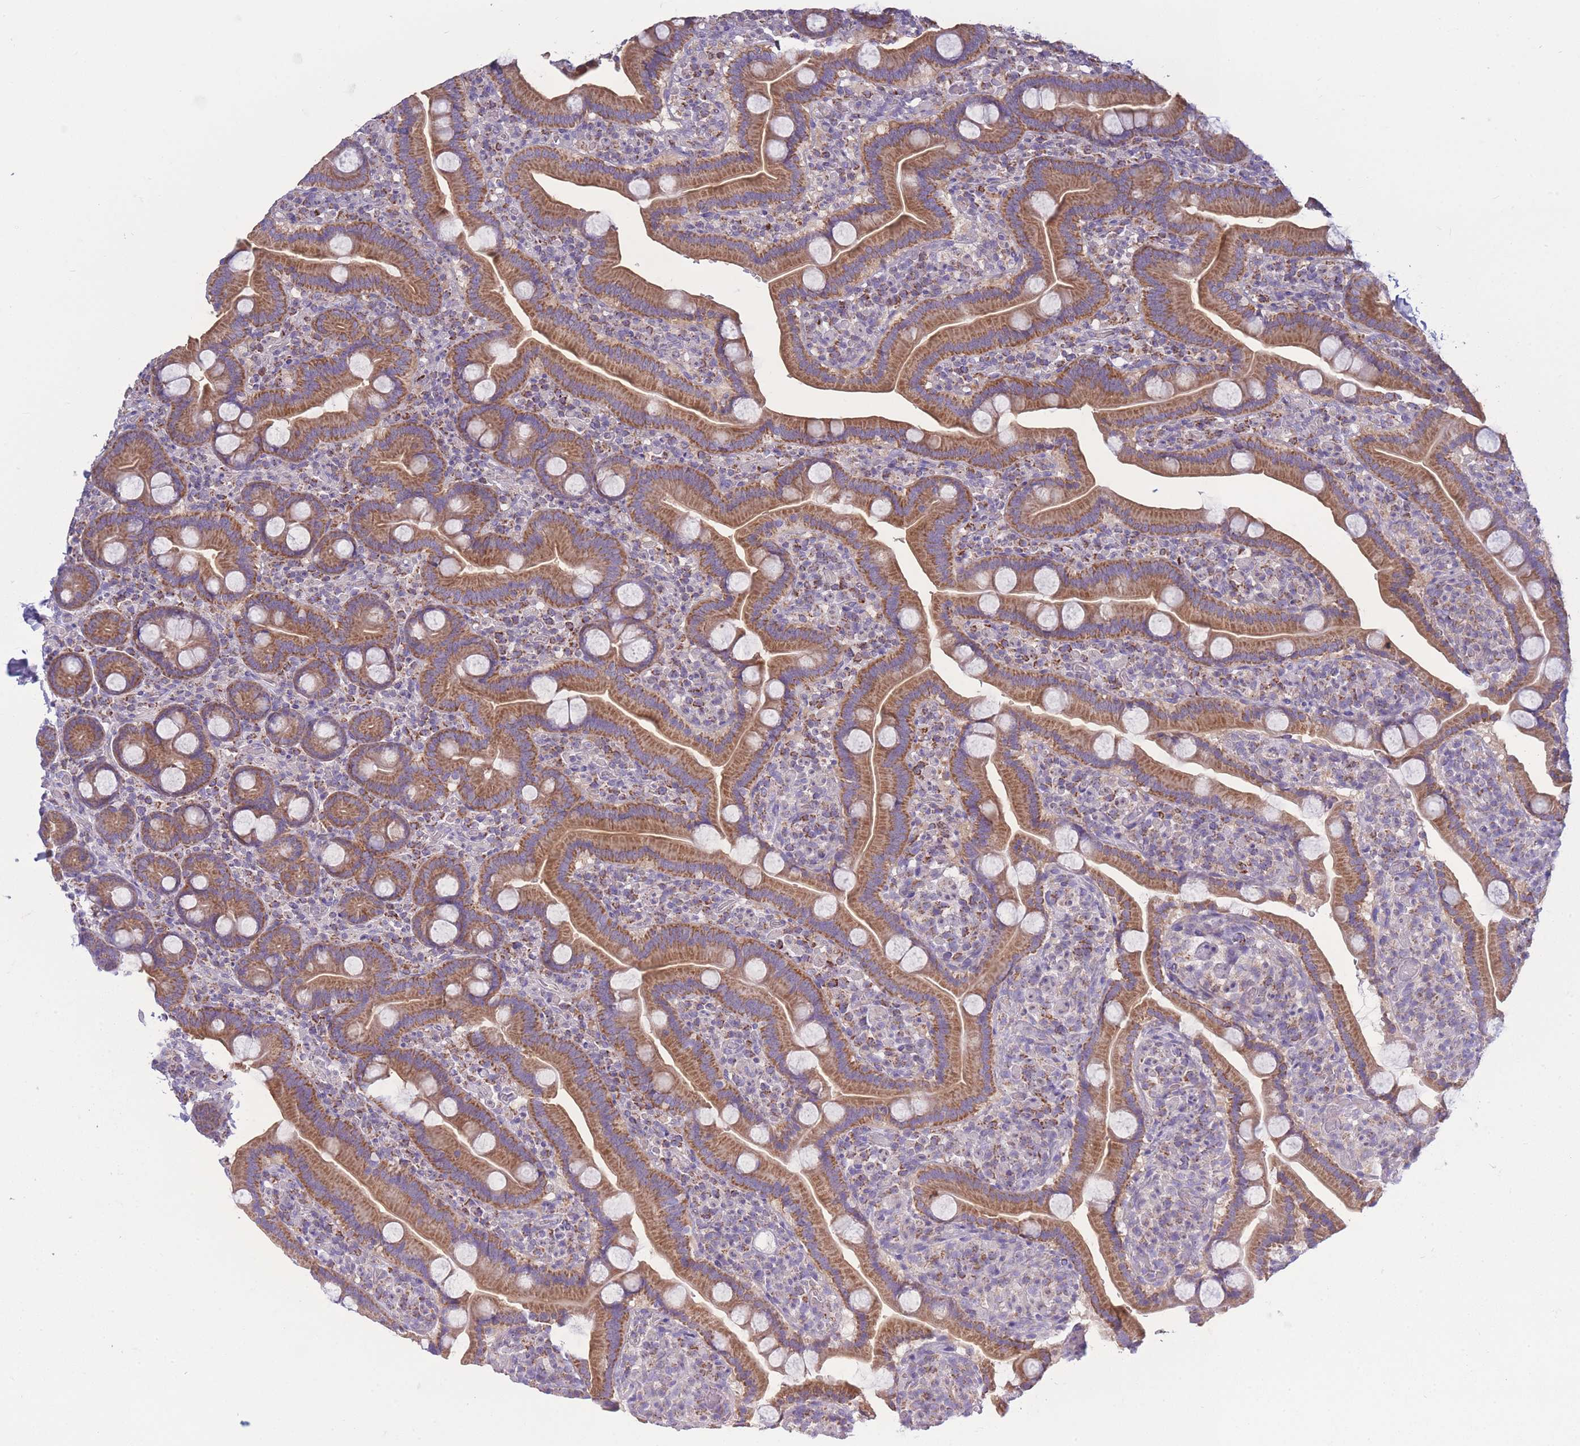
{"staining": {"intensity": "moderate", "quantity": ">75%", "location": "cytoplasmic/membranous"}, "tissue": "duodenum", "cell_type": "Glandular cells", "image_type": "normal", "snomed": [{"axis": "morphology", "description": "Normal tissue, NOS"}, {"axis": "topography", "description": "Duodenum"}], "caption": "Duodenum was stained to show a protein in brown. There is medium levels of moderate cytoplasmic/membranous expression in about >75% of glandular cells. Ihc stains the protein of interest in brown and the nuclei are stained blue.", "gene": "PDHA1", "patient": {"sex": "male", "age": 55}}